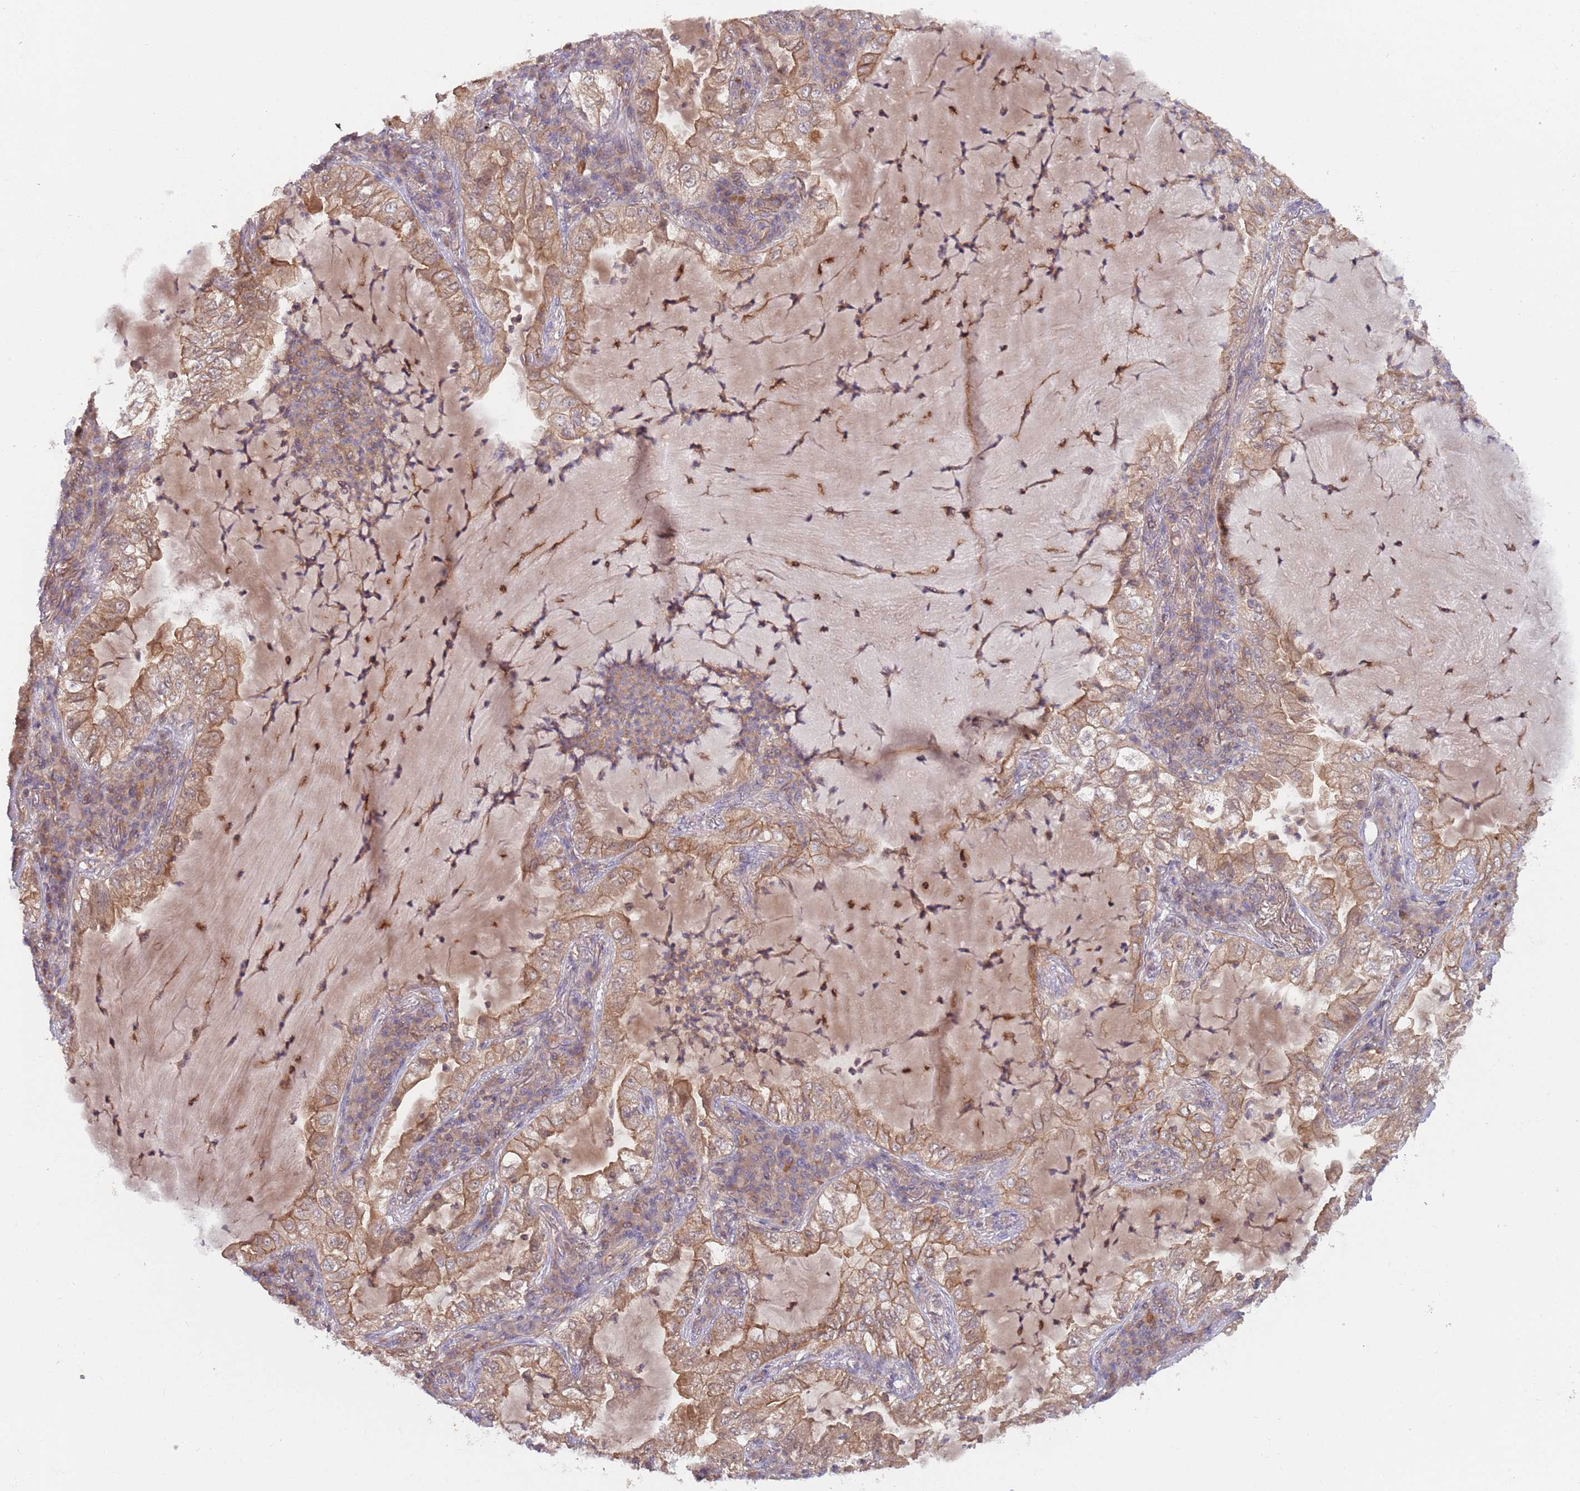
{"staining": {"intensity": "moderate", "quantity": ">75%", "location": "cytoplasmic/membranous"}, "tissue": "lung cancer", "cell_type": "Tumor cells", "image_type": "cancer", "snomed": [{"axis": "morphology", "description": "Adenocarcinoma, NOS"}, {"axis": "topography", "description": "Lung"}], "caption": "Lung adenocarcinoma tissue exhibits moderate cytoplasmic/membranous expression in approximately >75% of tumor cells", "gene": "GSDMD", "patient": {"sex": "female", "age": 73}}